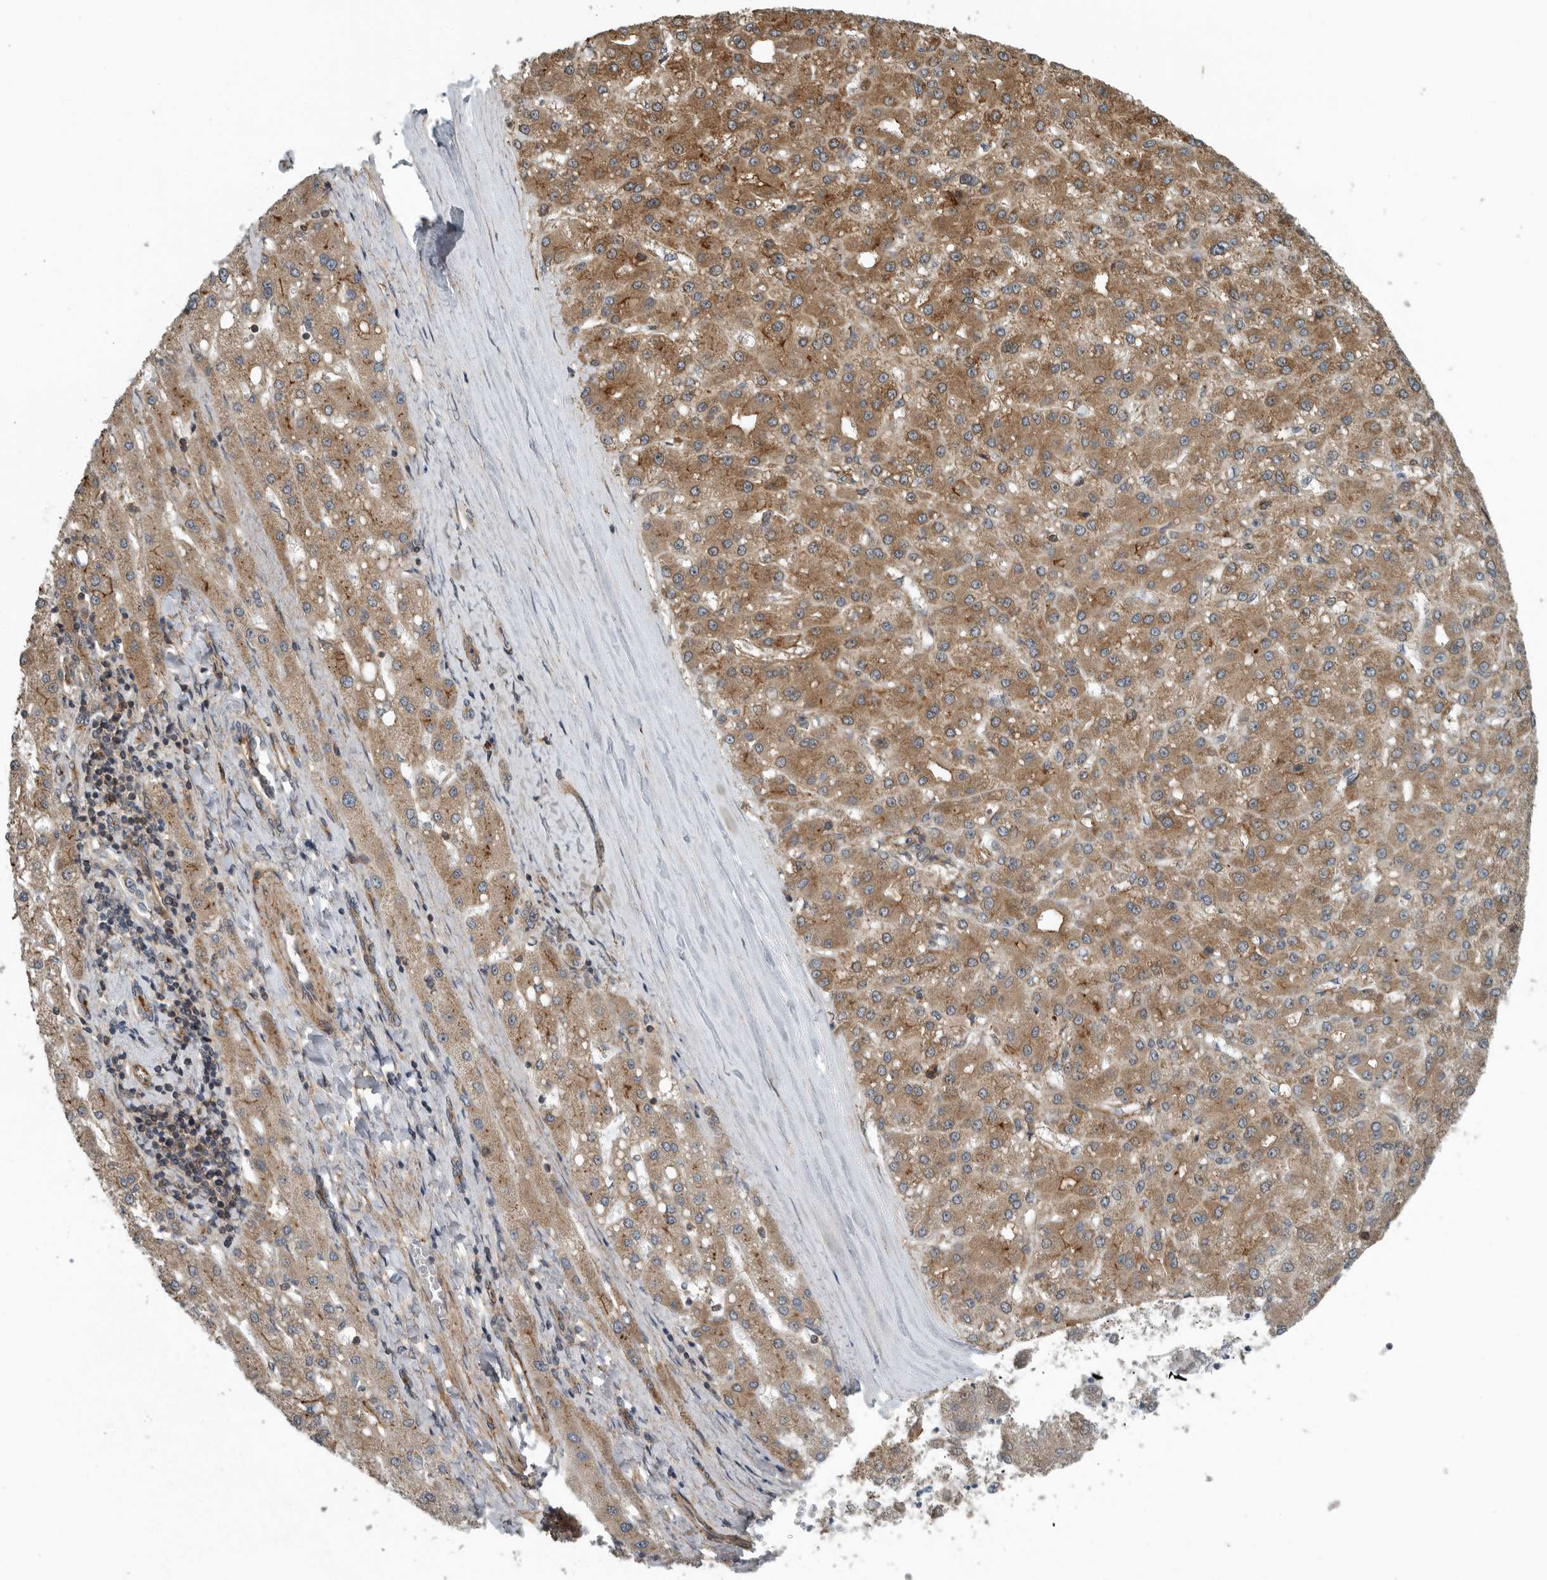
{"staining": {"intensity": "moderate", "quantity": ">75%", "location": "cytoplasmic/membranous"}, "tissue": "liver cancer", "cell_type": "Tumor cells", "image_type": "cancer", "snomed": [{"axis": "morphology", "description": "Carcinoma, Hepatocellular, NOS"}, {"axis": "topography", "description": "Liver"}], "caption": "IHC histopathology image of neoplastic tissue: liver cancer (hepatocellular carcinoma) stained using immunohistochemistry (IHC) displays medium levels of moderate protein expression localized specifically in the cytoplasmic/membranous of tumor cells, appearing as a cytoplasmic/membranous brown color.", "gene": "AMFR", "patient": {"sex": "male", "age": 67}}